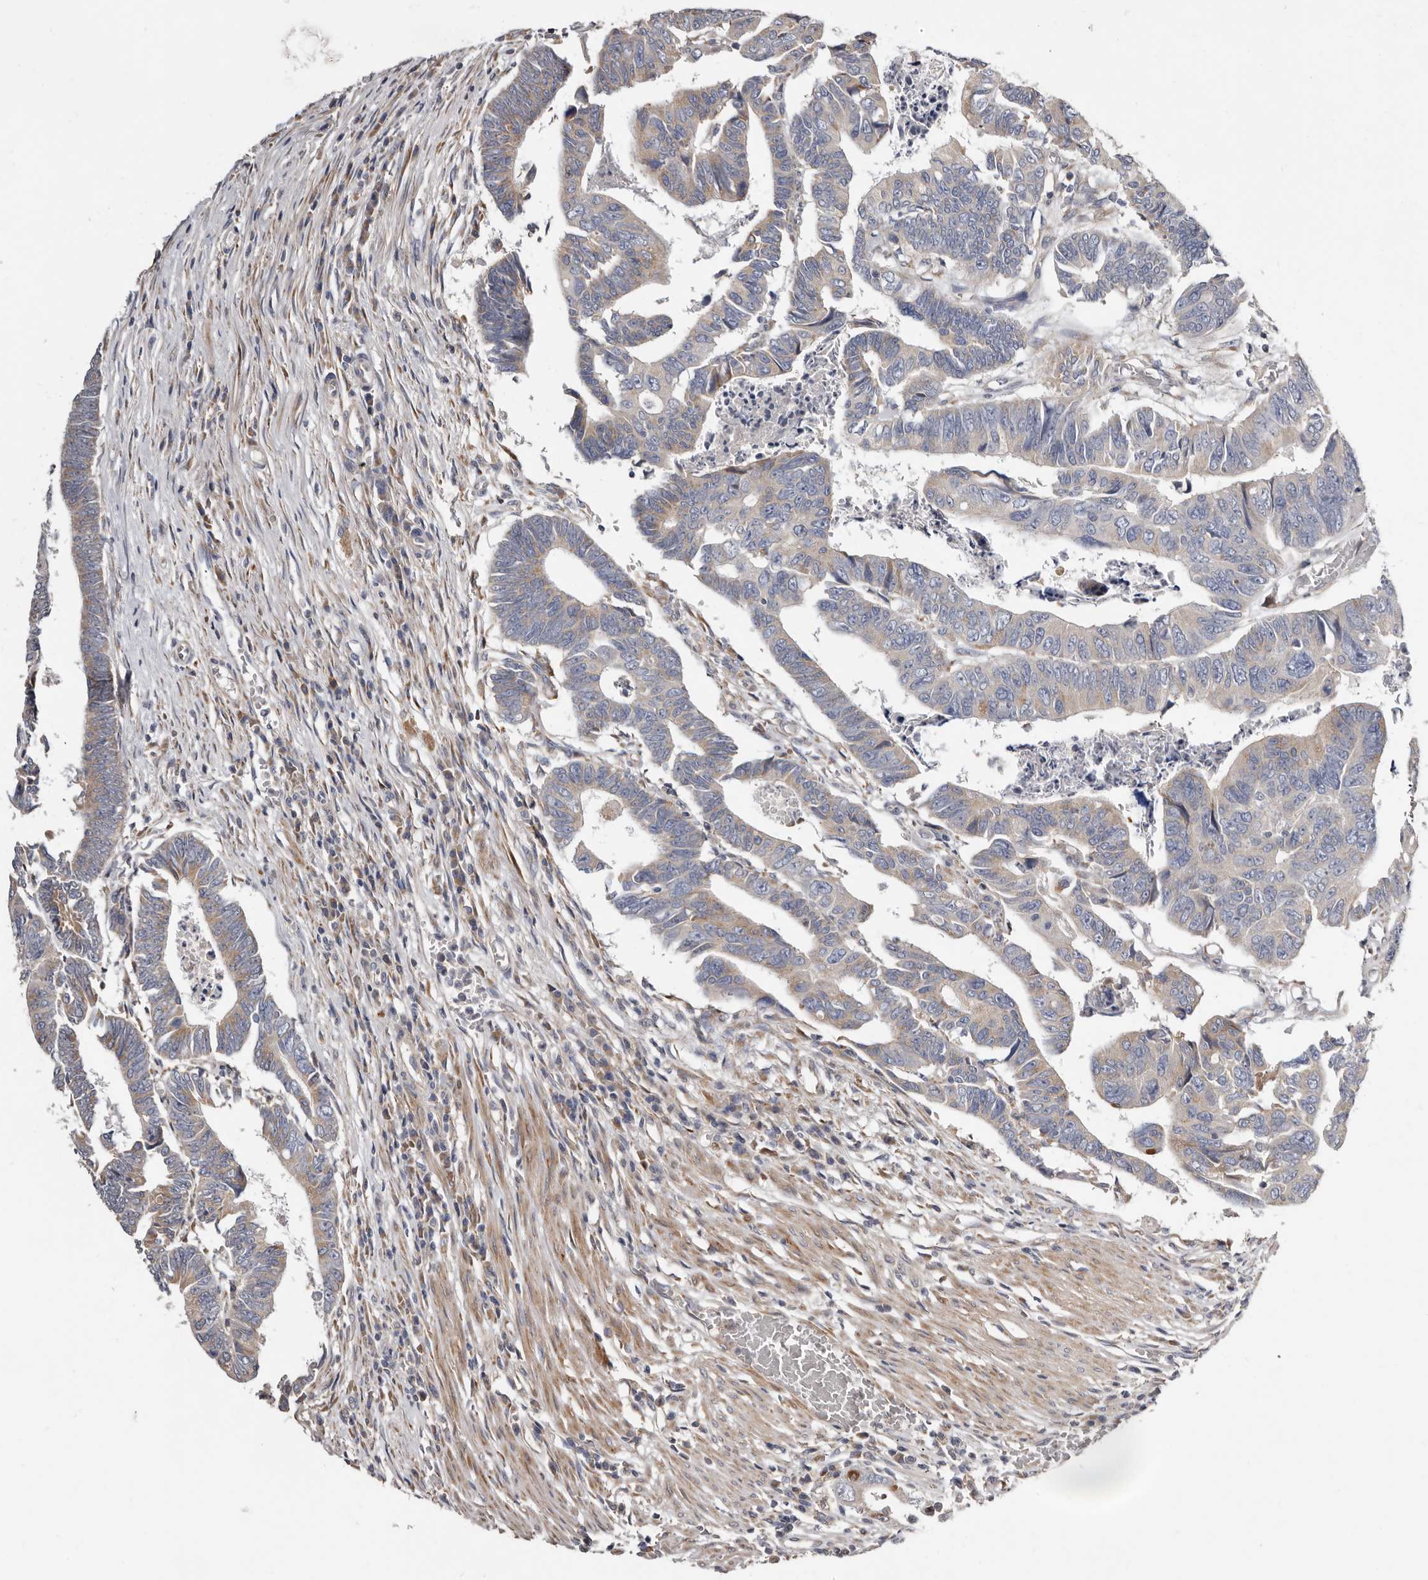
{"staining": {"intensity": "weak", "quantity": "25%-75%", "location": "cytoplasmic/membranous"}, "tissue": "colorectal cancer", "cell_type": "Tumor cells", "image_type": "cancer", "snomed": [{"axis": "morphology", "description": "Adenocarcinoma, NOS"}, {"axis": "topography", "description": "Rectum"}], "caption": "Immunohistochemistry (IHC) staining of adenocarcinoma (colorectal), which displays low levels of weak cytoplasmic/membranous staining in about 25%-75% of tumor cells indicating weak cytoplasmic/membranous protein staining. The staining was performed using DAB (3,3'-diaminobenzidine) (brown) for protein detection and nuclei were counterstained in hematoxylin (blue).", "gene": "ASIC5", "patient": {"sex": "female", "age": 65}}